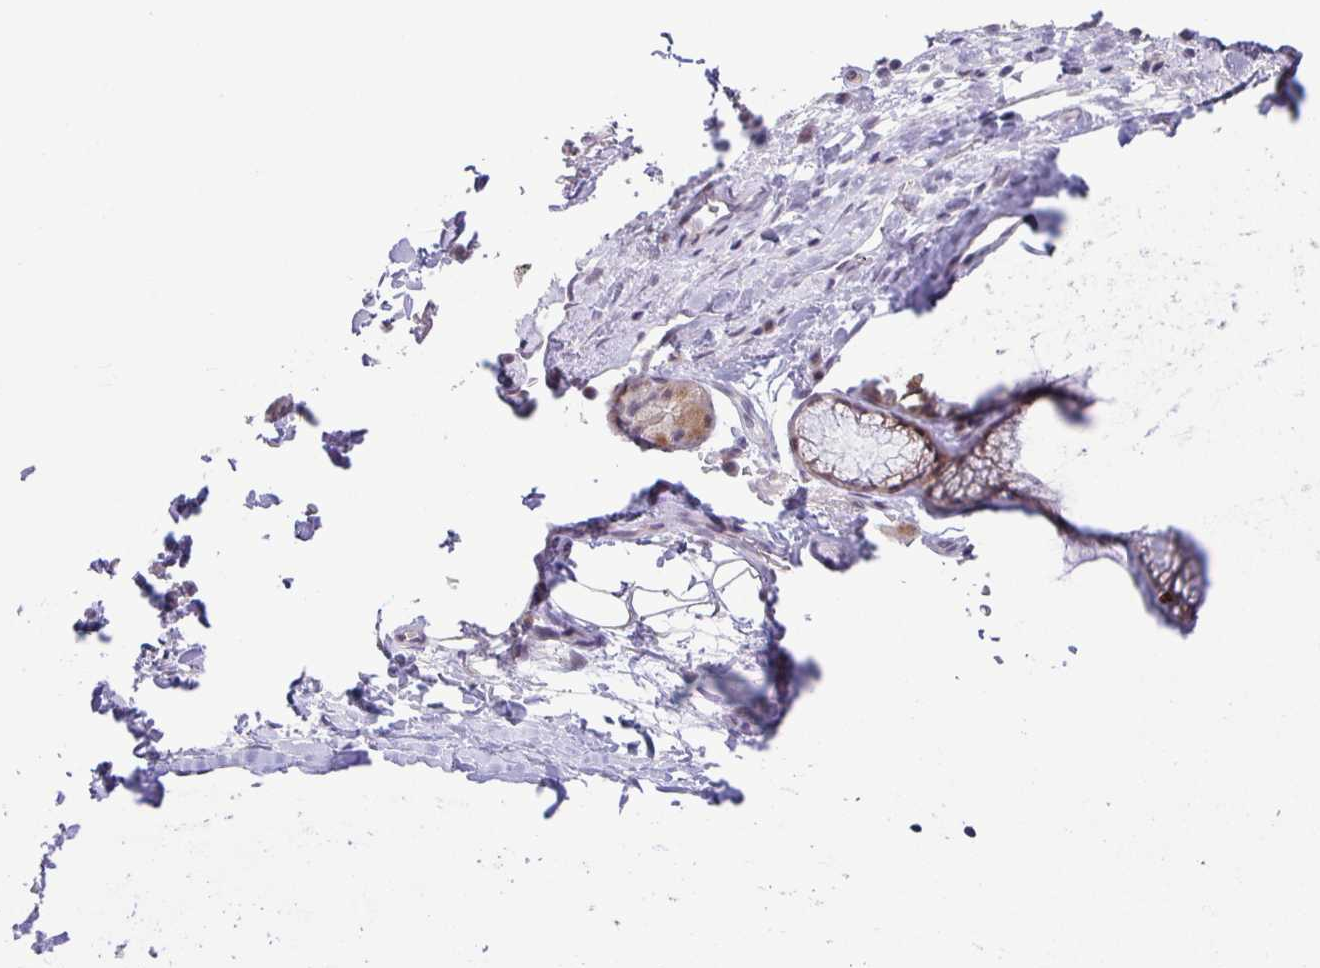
{"staining": {"intensity": "negative", "quantity": "none", "location": "none"}, "tissue": "soft tissue", "cell_type": "Chondrocytes", "image_type": "normal", "snomed": [{"axis": "morphology", "description": "Normal tissue, NOS"}, {"axis": "topography", "description": "Cartilage tissue"}, {"axis": "topography", "description": "Bronchus"}], "caption": "Soft tissue was stained to show a protein in brown. There is no significant staining in chondrocytes. The staining is performed using DAB brown chromogen with nuclei counter-stained in using hematoxylin.", "gene": "PHRF1", "patient": {"sex": "male", "age": 64}}